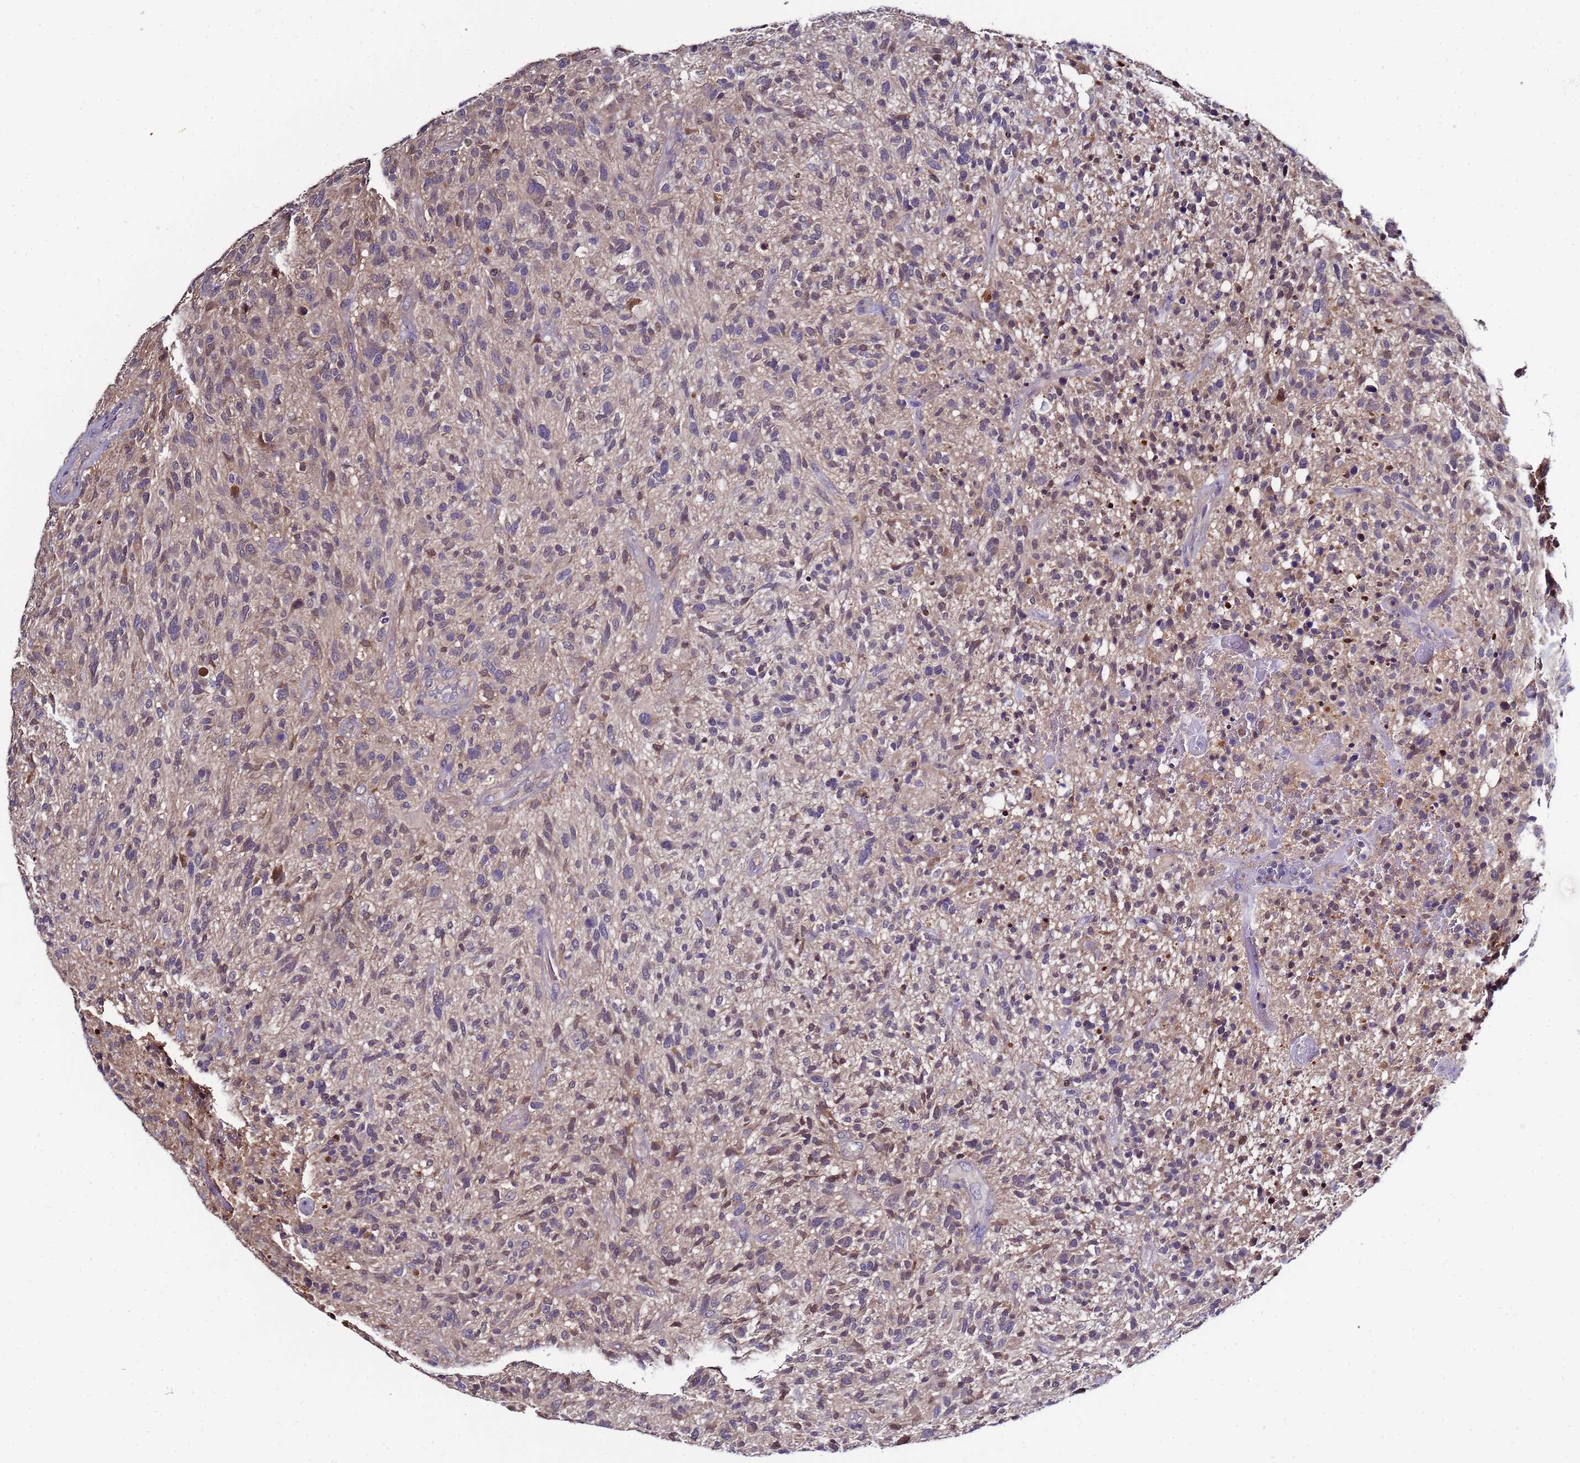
{"staining": {"intensity": "negative", "quantity": "none", "location": "none"}, "tissue": "glioma", "cell_type": "Tumor cells", "image_type": "cancer", "snomed": [{"axis": "morphology", "description": "Glioma, malignant, High grade"}, {"axis": "topography", "description": "Brain"}], "caption": "Immunohistochemistry of glioma reveals no positivity in tumor cells.", "gene": "NAXE", "patient": {"sex": "male", "age": 47}}